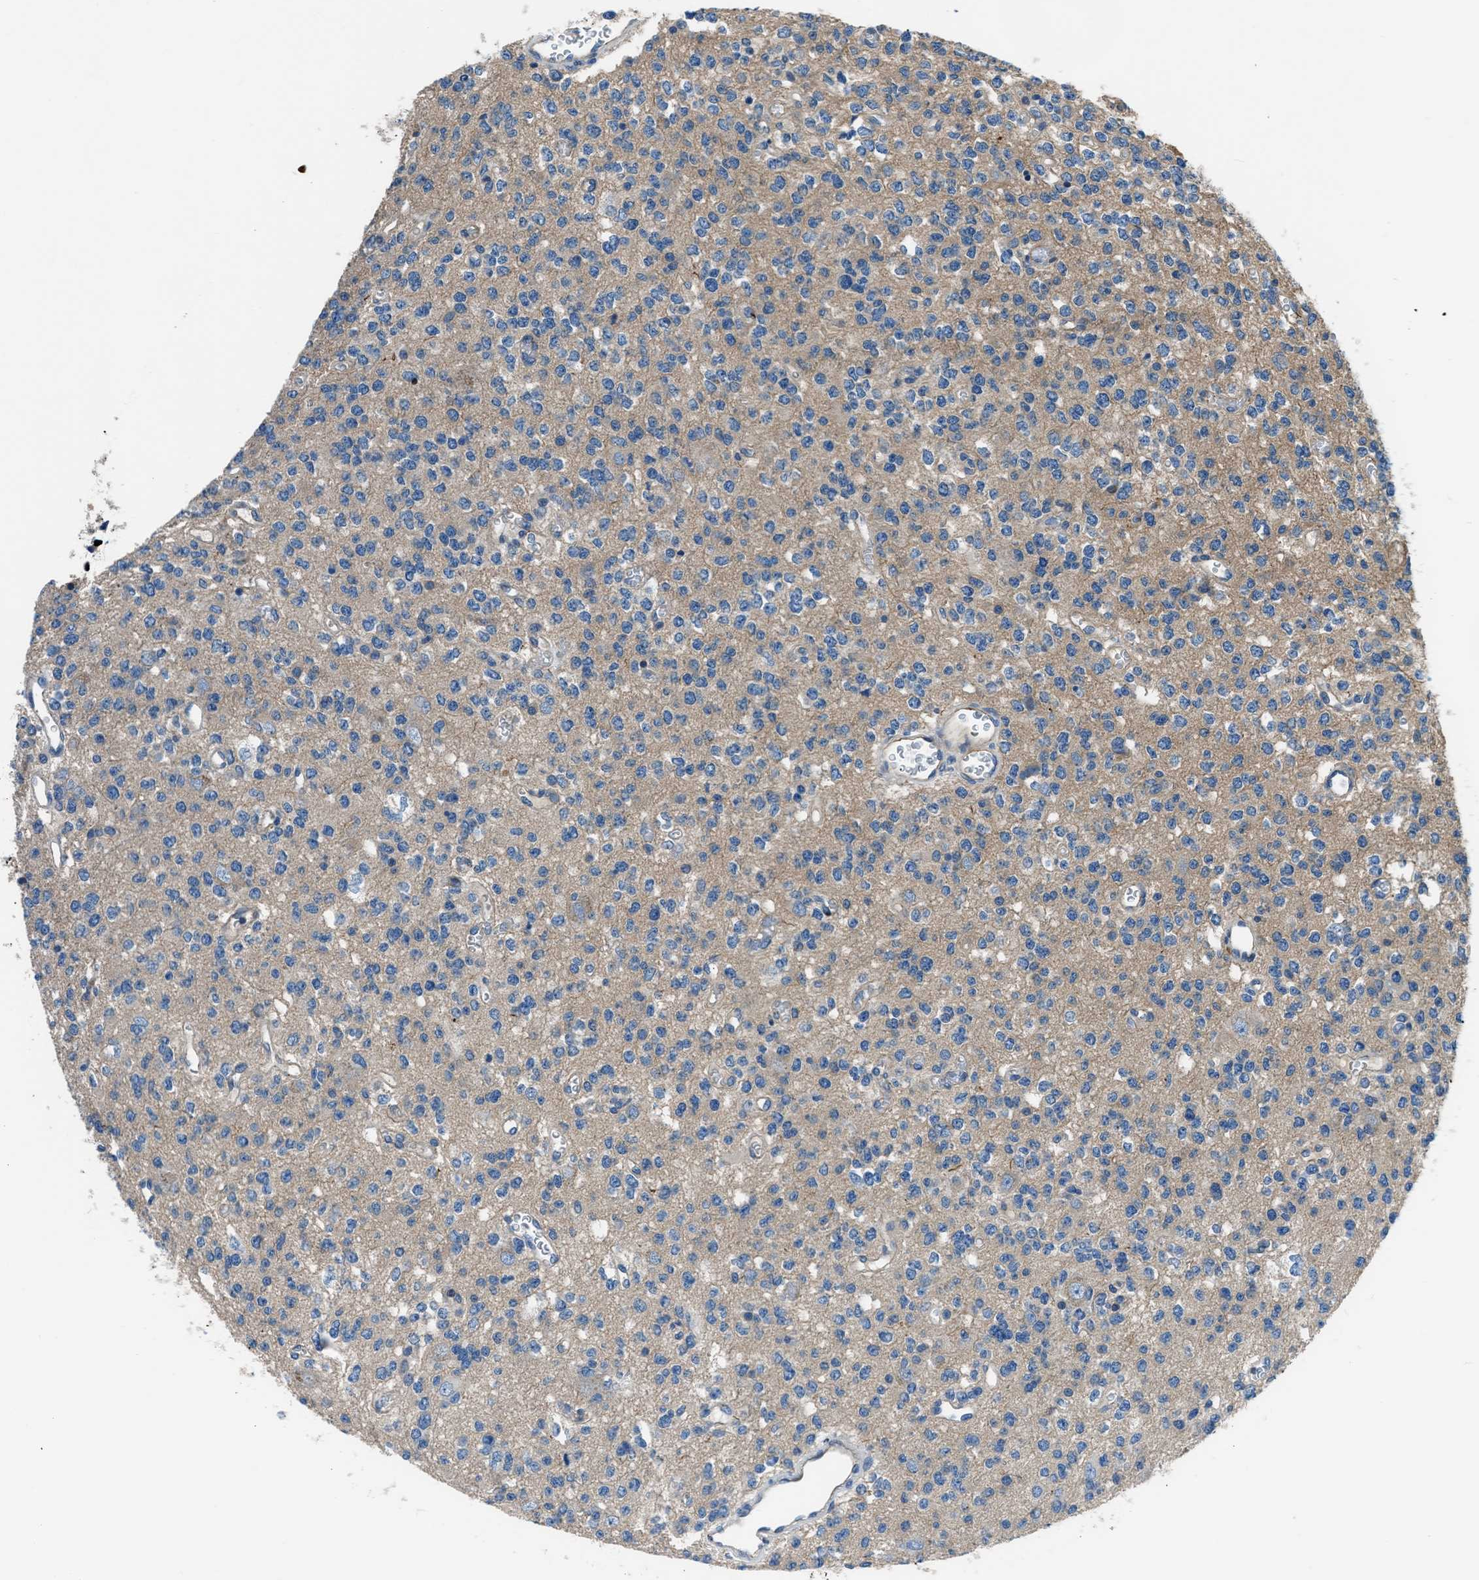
{"staining": {"intensity": "weak", "quantity": "25%-75%", "location": "cytoplasmic/membranous"}, "tissue": "glioma", "cell_type": "Tumor cells", "image_type": "cancer", "snomed": [{"axis": "morphology", "description": "Glioma, malignant, Low grade"}, {"axis": "topography", "description": "Brain"}], "caption": "High-magnification brightfield microscopy of glioma stained with DAB (brown) and counterstained with hematoxylin (blue). tumor cells exhibit weak cytoplasmic/membranous staining is seen in approximately25%-75% of cells. Ihc stains the protein in brown and the nuclei are stained blue.", "gene": "SLC38A6", "patient": {"sex": "male", "age": 38}}